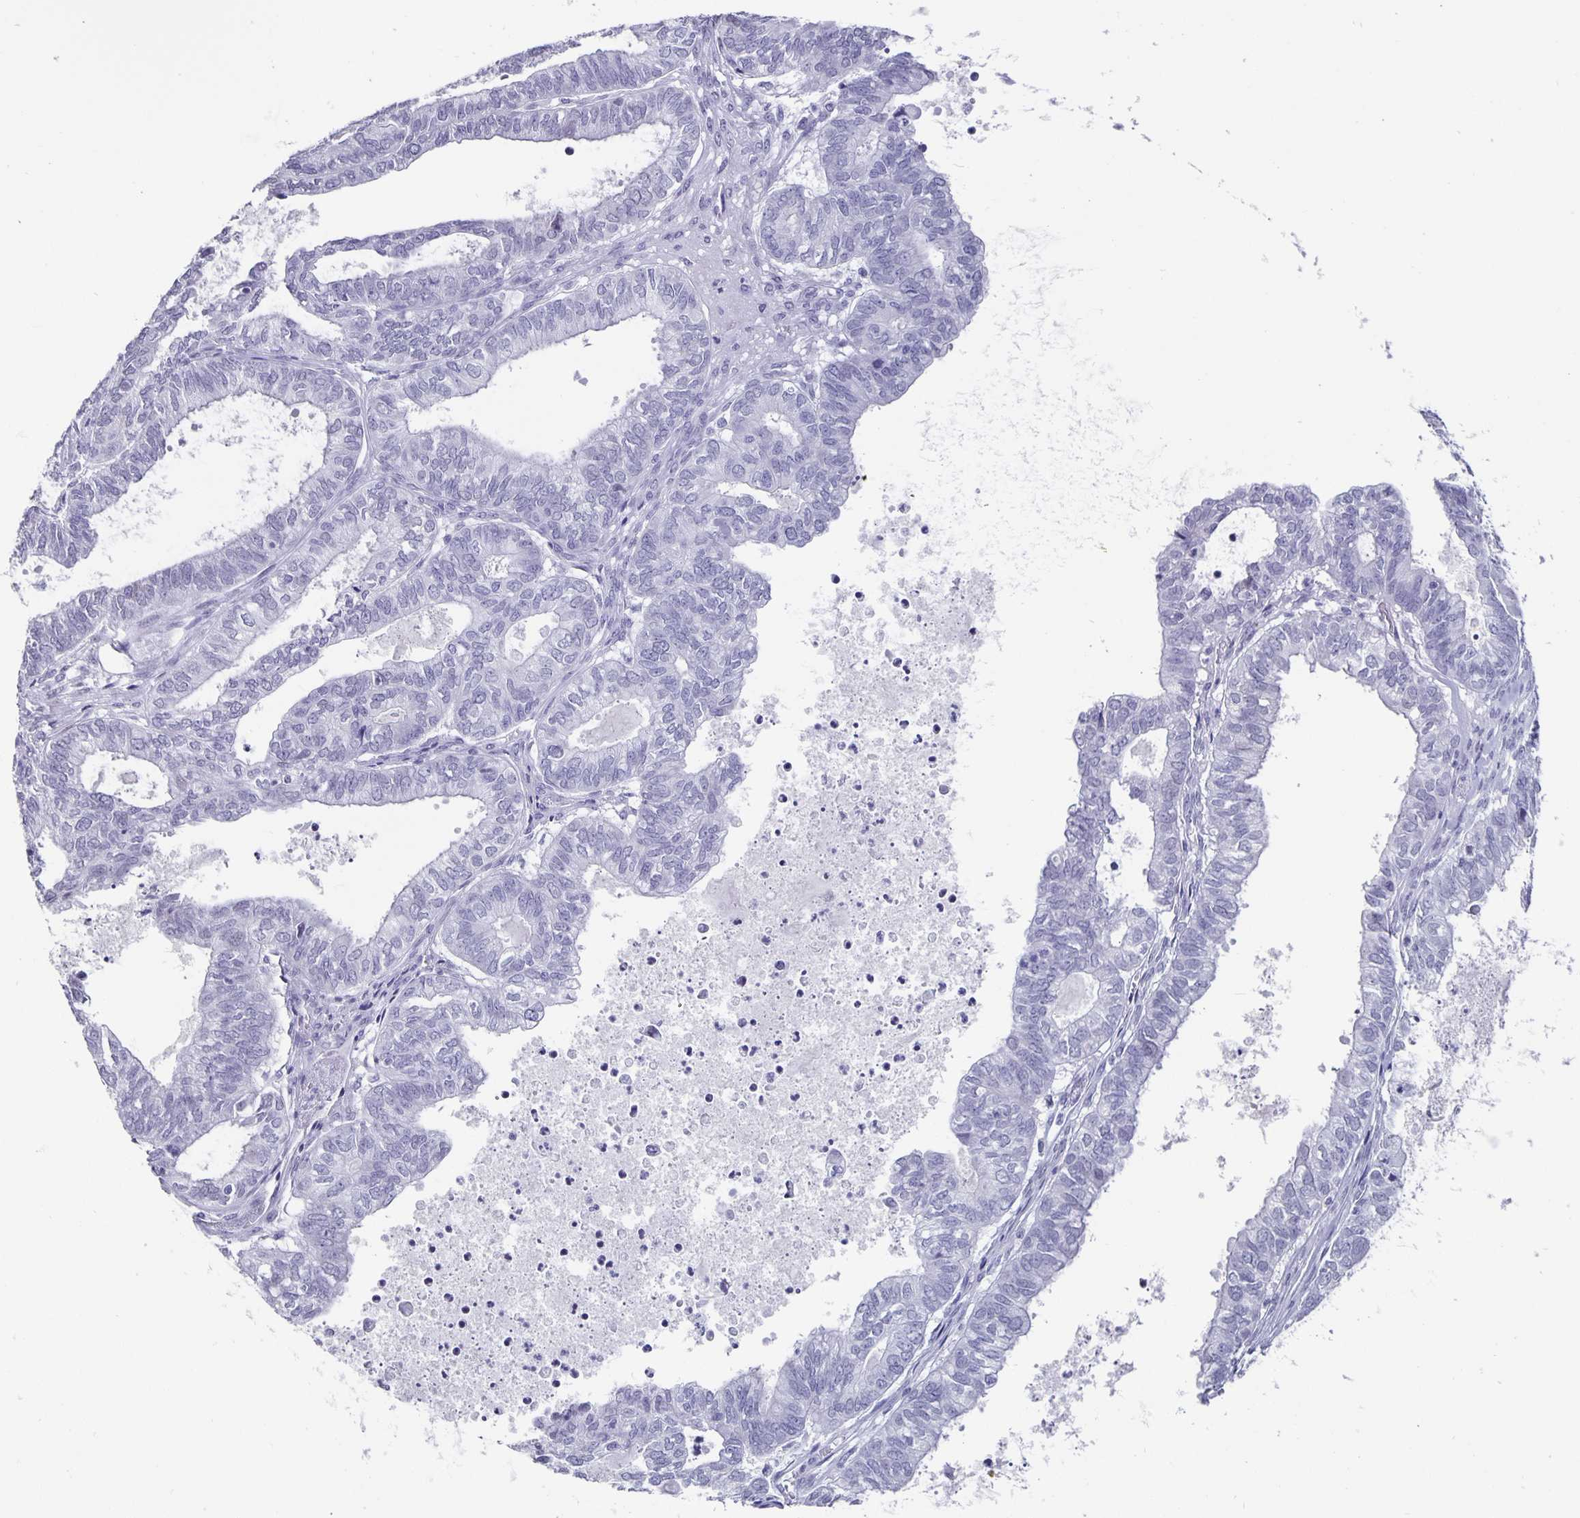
{"staining": {"intensity": "negative", "quantity": "none", "location": "none"}, "tissue": "ovarian cancer", "cell_type": "Tumor cells", "image_type": "cancer", "snomed": [{"axis": "morphology", "description": "Carcinoma, endometroid"}, {"axis": "topography", "description": "Ovary"}], "caption": "There is no significant staining in tumor cells of ovarian cancer.", "gene": "OLIG2", "patient": {"sex": "female", "age": 64}}